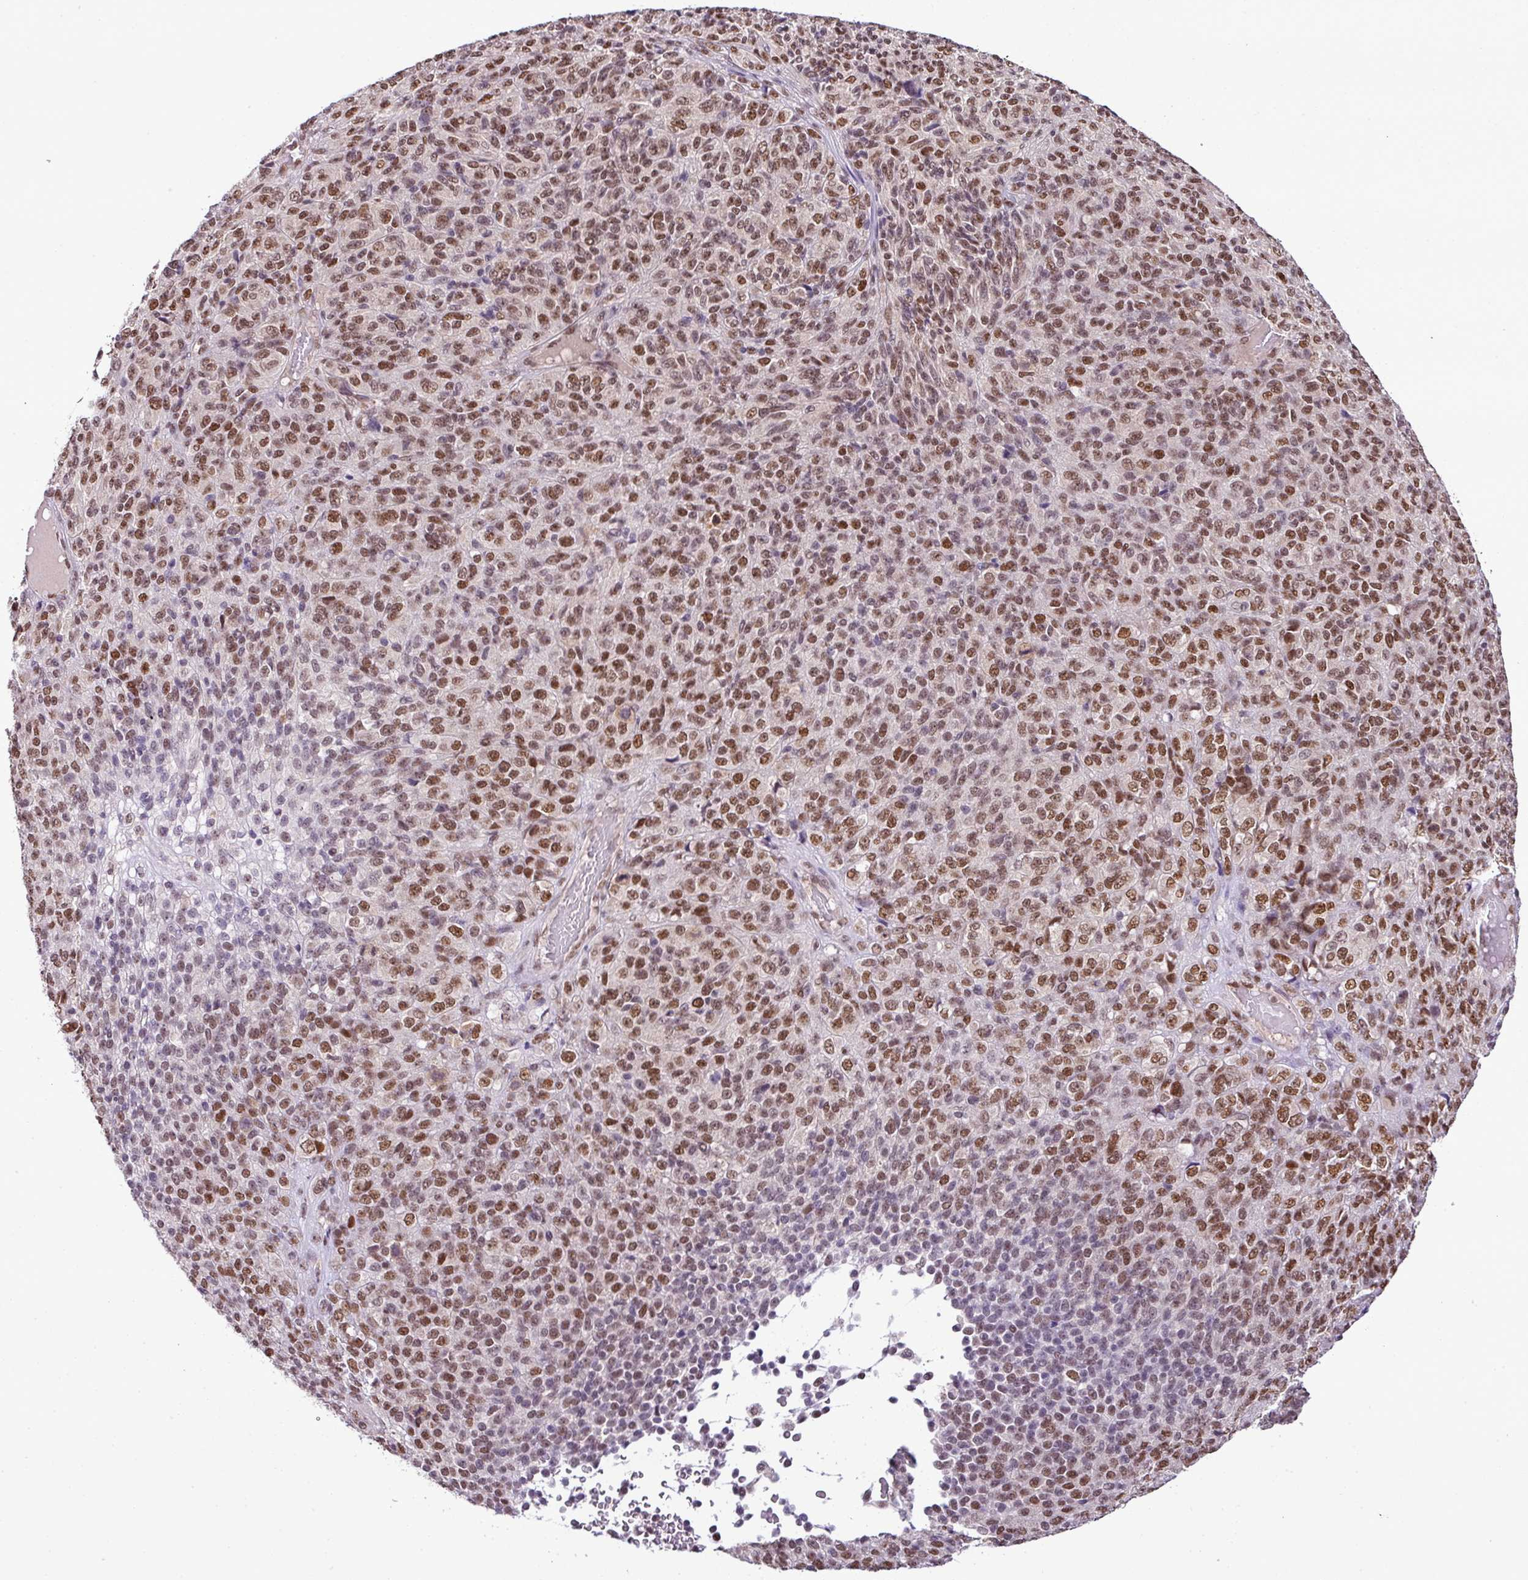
{"staining": {"intensity": "moderate", "quantity": "25%-75%", "location": "nuclear"}, "tissue": "melanoma", "cell_type": "Tumor cells", "image_type": "cancer", "snomed": [{"axis": "morphology", "description": "Malignant melanoma, Metastatic site"}, {"axis": "topography", "description": "Brain"}], "caption": "A high-resolution image shows IHC staining of melanoma, which shows moderate nuclear staining in approximately 25%-75% of tumor cells.", "gene": "PGAP4", "patient": {"sex": "female", "age": 56}}